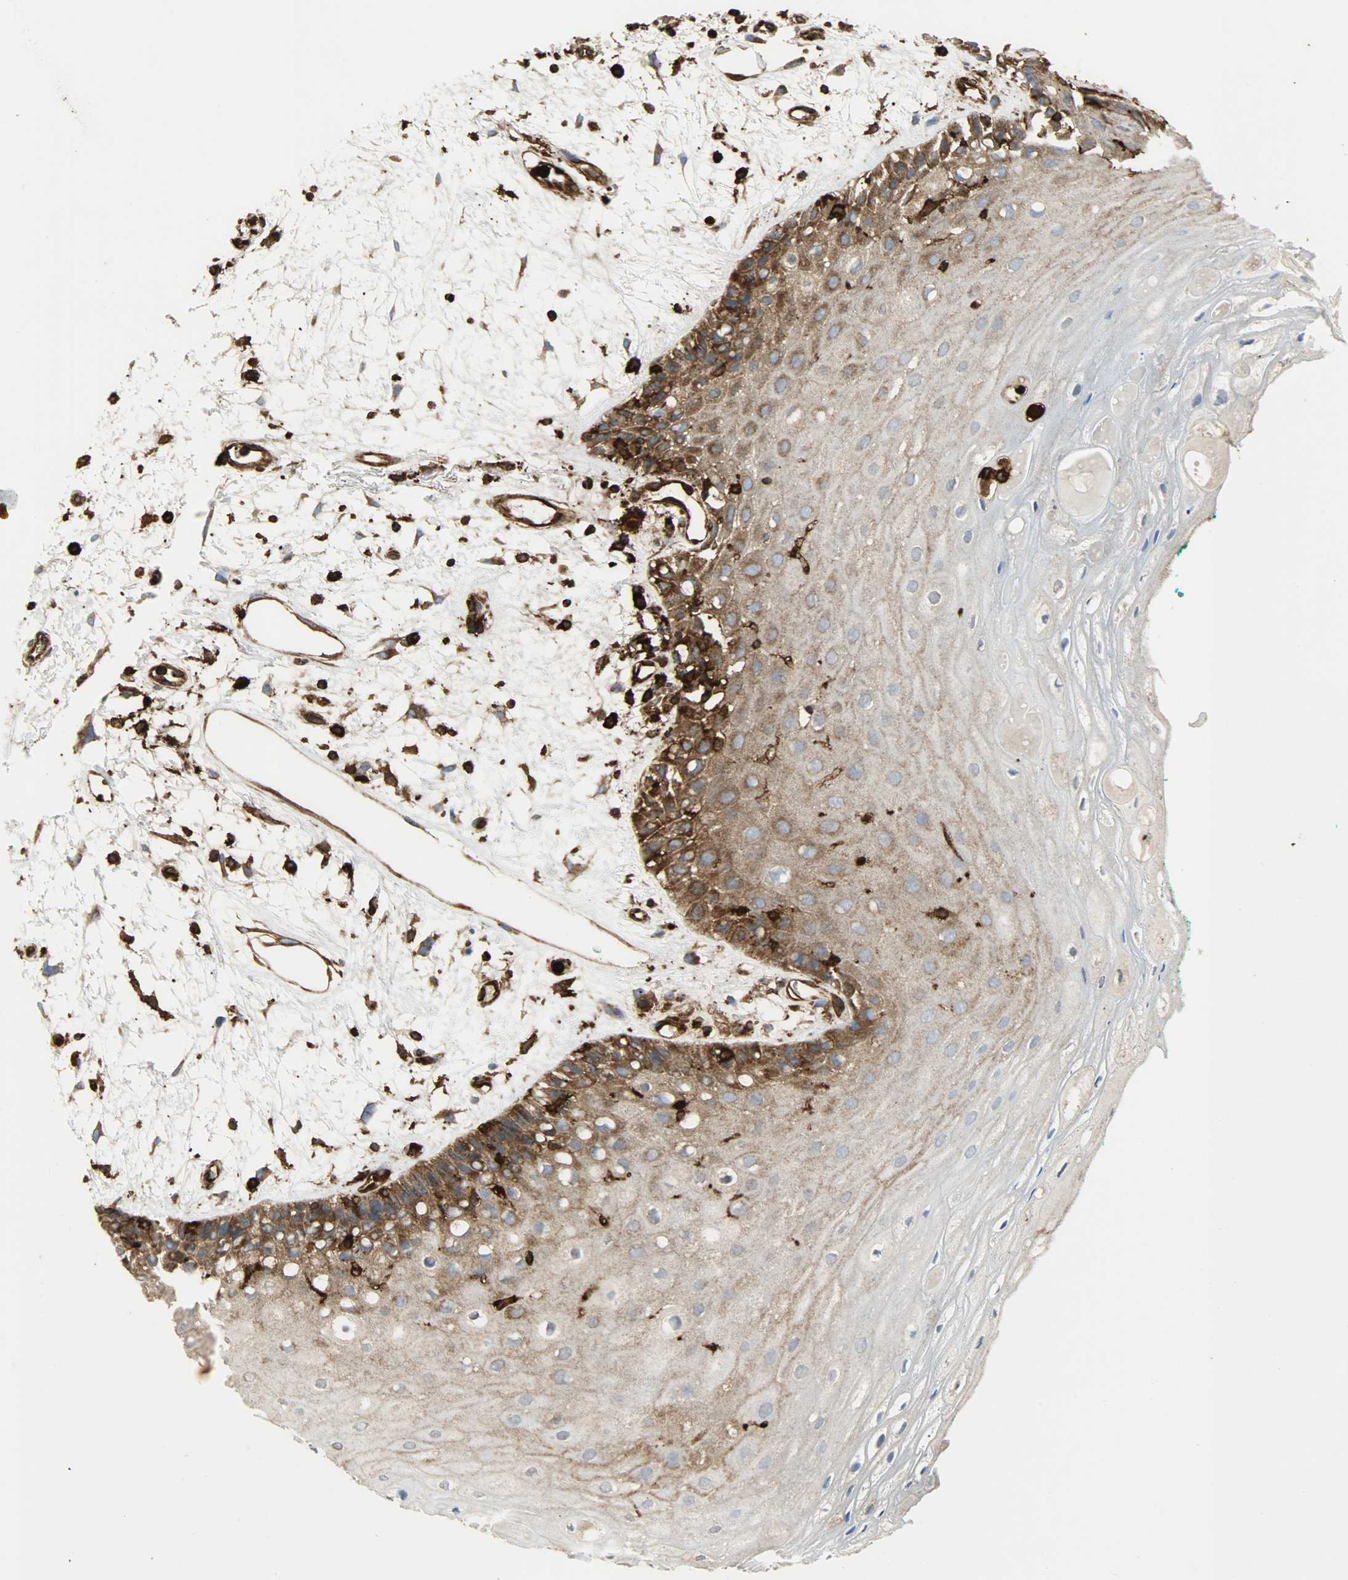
{"staining": {"intensity": "strong", "quantity": ">75%", "location": "cytoplasmic/membranous"}, "tissue": "oral mucosa", "cell_type": "Squamous epithelial cells", "image_type": "normal", "snomed": [{"axis": "morphology", "description": "Normal tissue, NOS"}, {"axis": "morphology", "description": "Squamous cell carcinoma, NOS"}, {"axis": "topography", "description": "Skeletal muscle"}, {"axis": "topography", "description": "Oral tissue"}, {"axis": "topography", "description": "Head-Neck"}], "caption": "DAB (3,3'-diaminobenzidine) immunohistochemical staining of unremarkable human oral mucosa shows strong cytoplasmic/membranous protein expression in about >75% of squamous epithelial cells. (DAB = brown stain, brightfield microscopy at high magnification).", "gene": "VASP", "patient": {"sex": "female", "age": 84}}